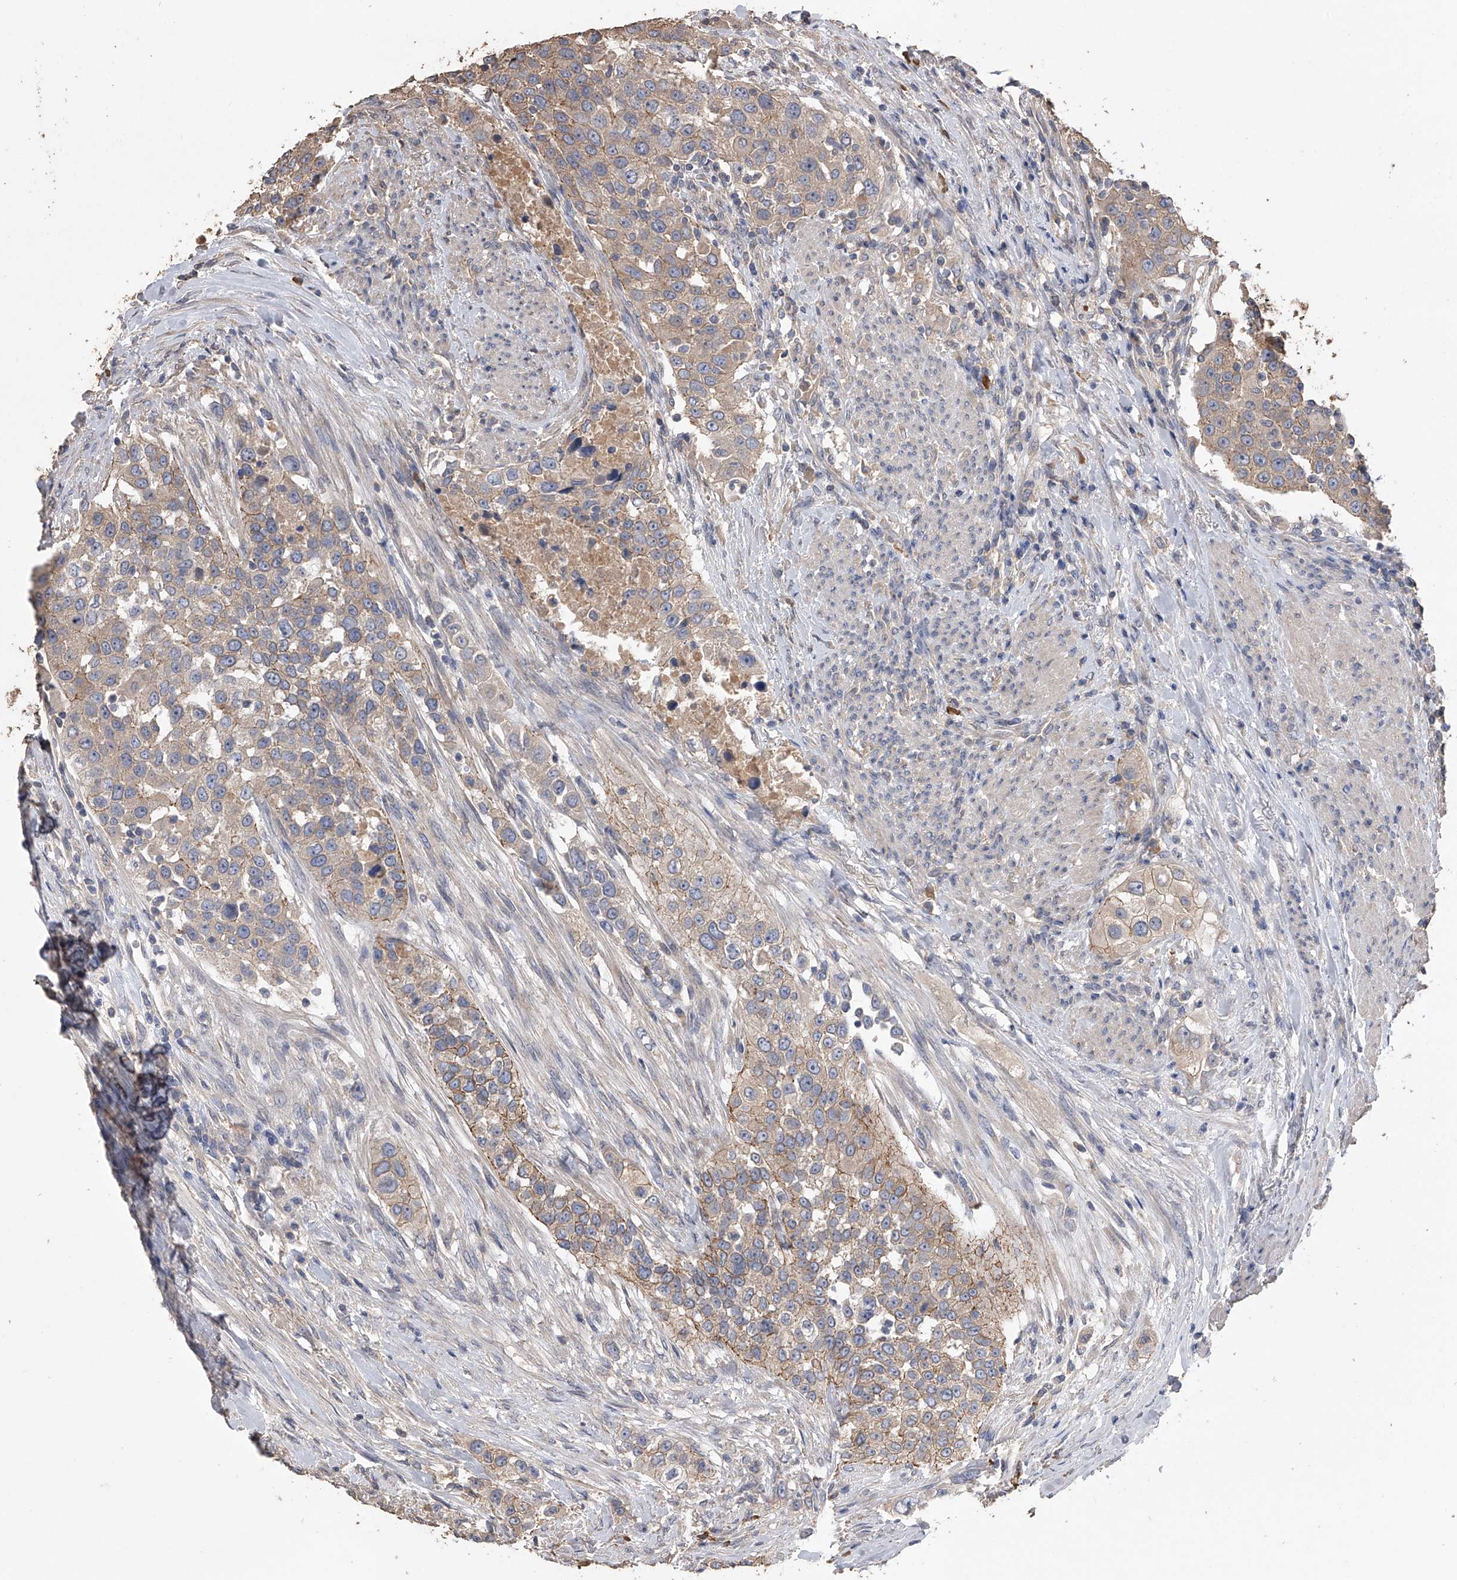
{"staining": {"intensity": "moderate", "quantity": "25%-75%", "location": "cytoplasmic/membranous"}, "tissue": "urothelial cancer", "cell_type": "Tumor cells", "image_type": "cancer", "snomed": [{"axis": "morphology", "description": "Urothelial carcinoma, High grade"}, {"axis": "topography", "description": "Urinary bladder"}], "caption": "Immunohistochemistry (IHC) (DAB) staining of human urothelial cancer shows moderate cytoplasmic/membranous protein expression in approximately 25%-75% of tumor cells.", "gene": "ZNF343", "patient": {"sex": "female", "age": 80}}